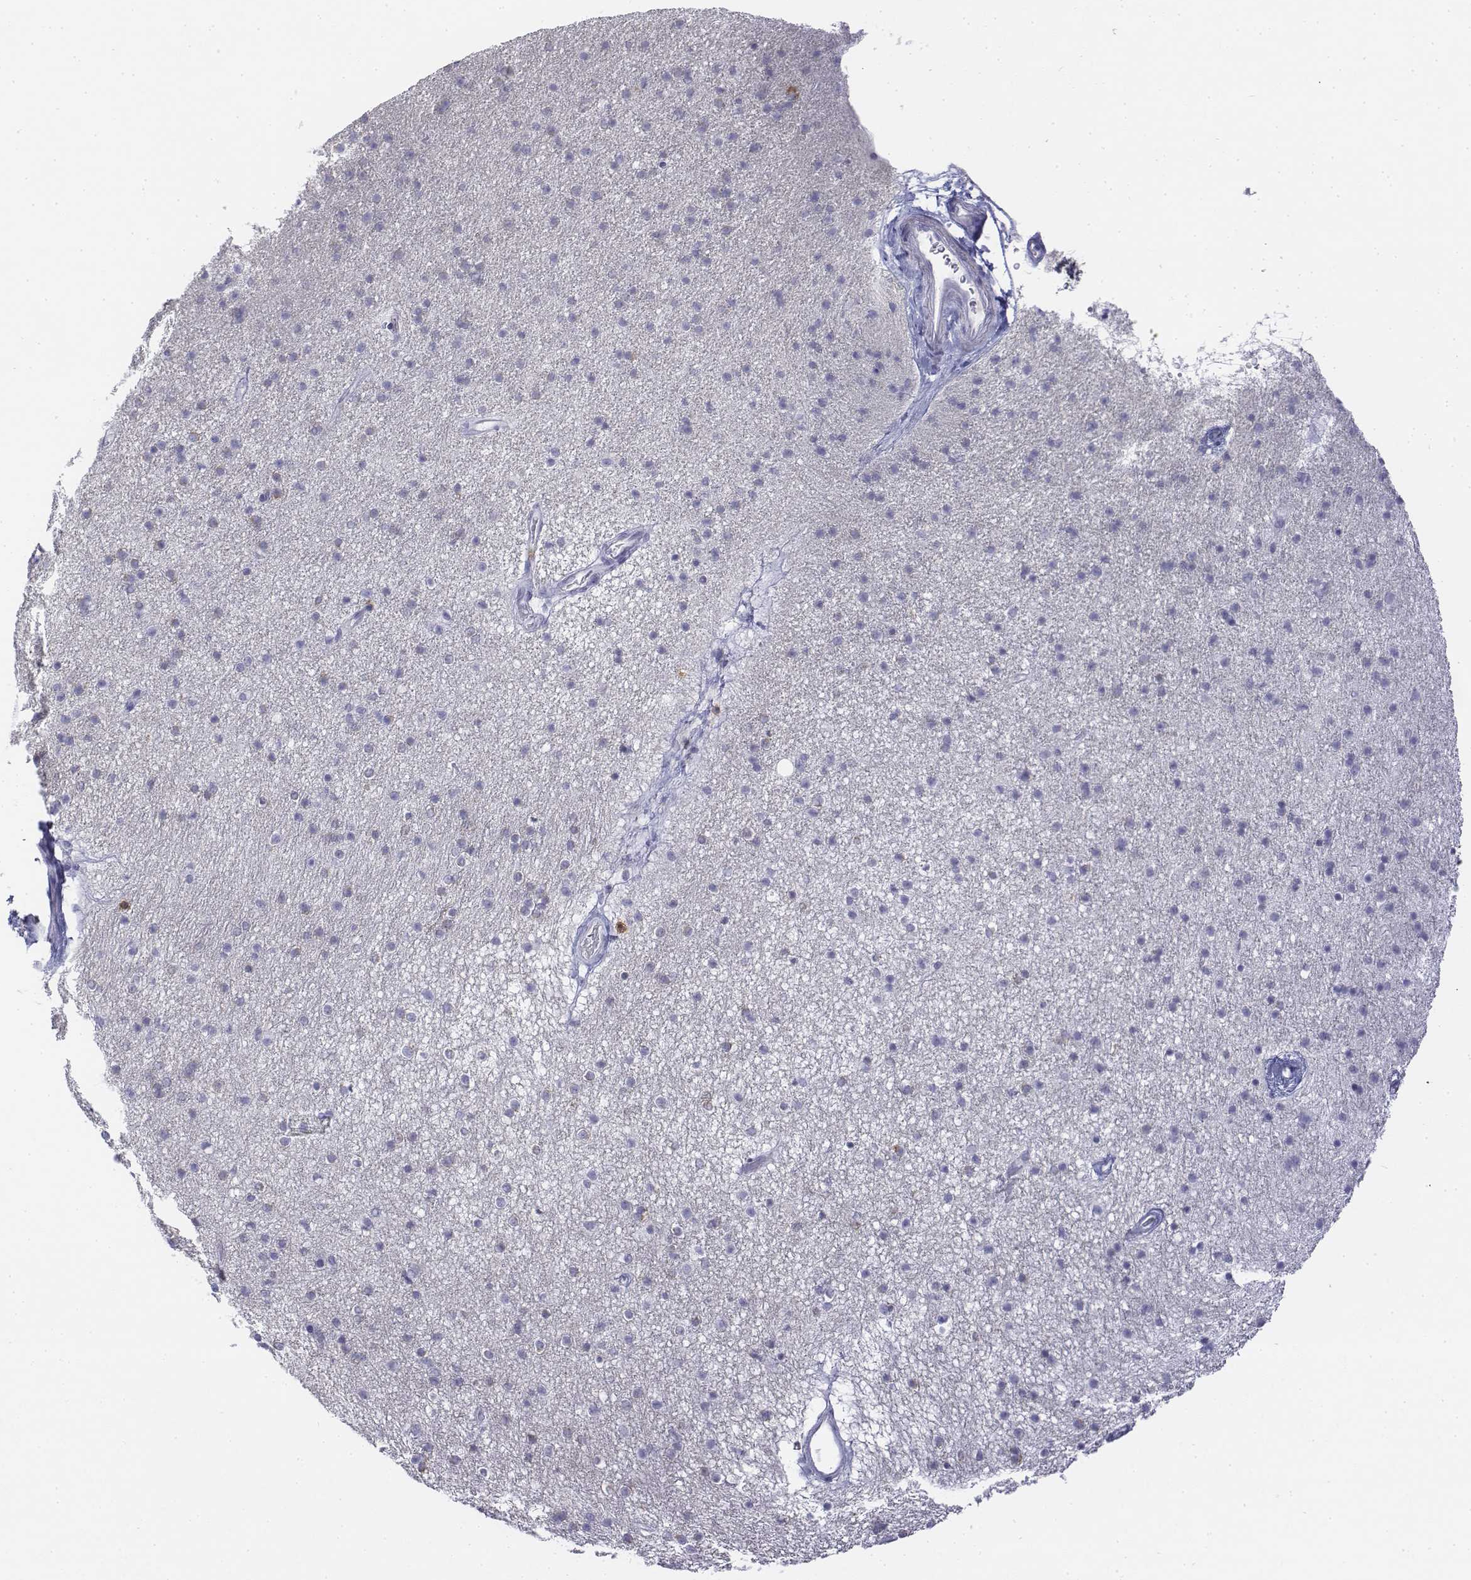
{"staining": {"intensity": "negative", "quantity": "none", "location": "none"}, "tissue": "caudate", "cell_type": "Glial cells", "image_type": "normal", "snomed": [{"axis": "morphology", "description": "Normal tissue, NOS"}, {"axis": "topography", "description": "Lateral ventricle wall"}], "caption": "Image shows no significant protein expression in glial cells of unremarkable caudate. (DAB IHC, high magnification).", "gene": "CD3E", "patient": {"sex": "female", "age": 71}}